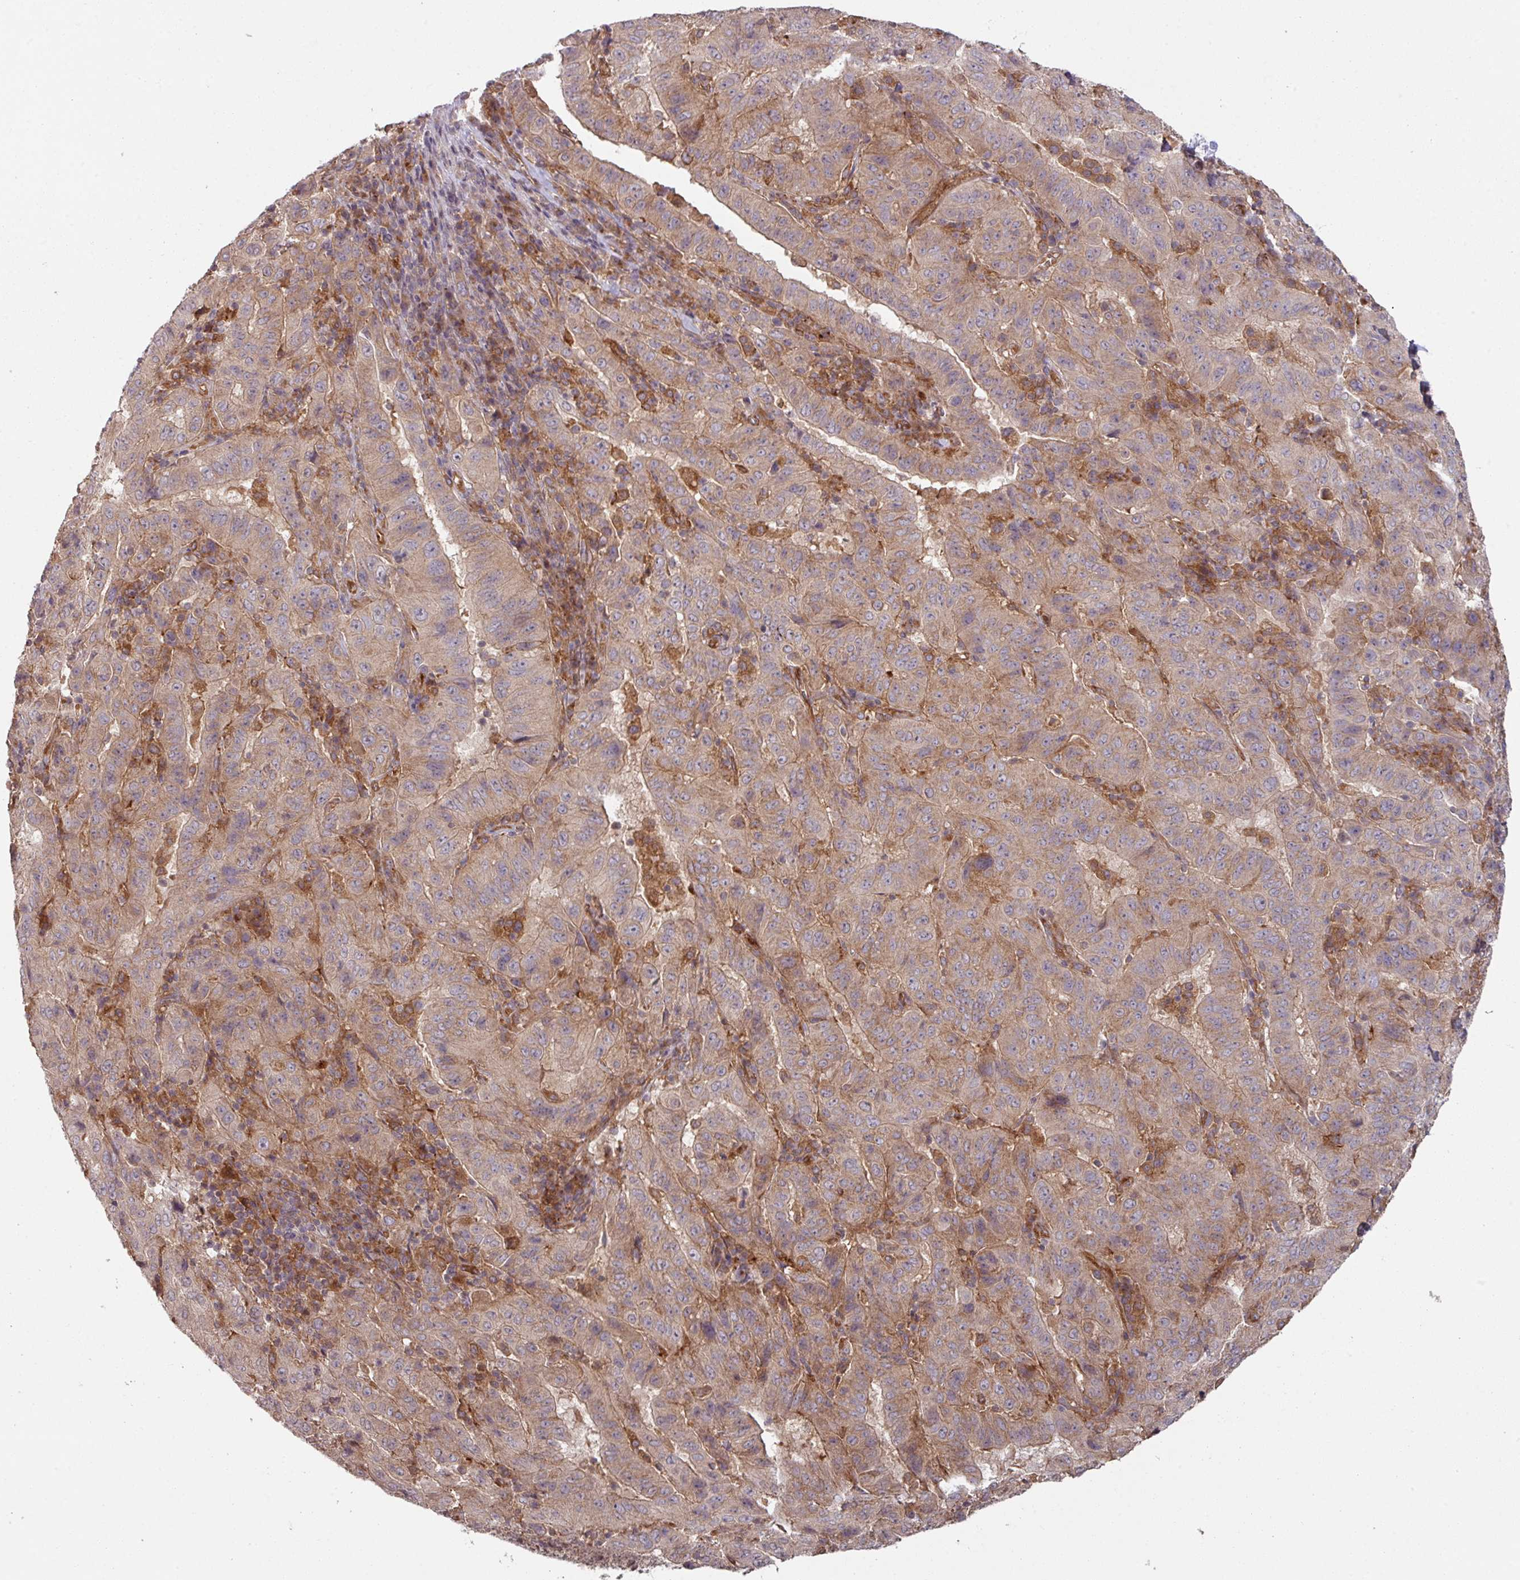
{"staining": {"intensity": "moderate", "quantity": ">75%", "location": "cytoplasmic/membranous"}, "tissue": "pancreatic cancer", "cell_type": "Tumor cells", "image_type": "cancer", "snomed": [{"axis": "morphology", "description": "Adenocarcinoma, NOS"}, {"axis": "topography", "description": "Pancreas"}], "caption": "Immunohistochemistry (DAB (3,3'-diaminobenzidine)) staining of pancreatic cancer (adenocarcinoma) demonstrates moderate cytoplasmic/membranous protein expression in about >75% of tumor cells.", "gene": "CYFIP2", "patient": {"sex": "male", "age": 63}}